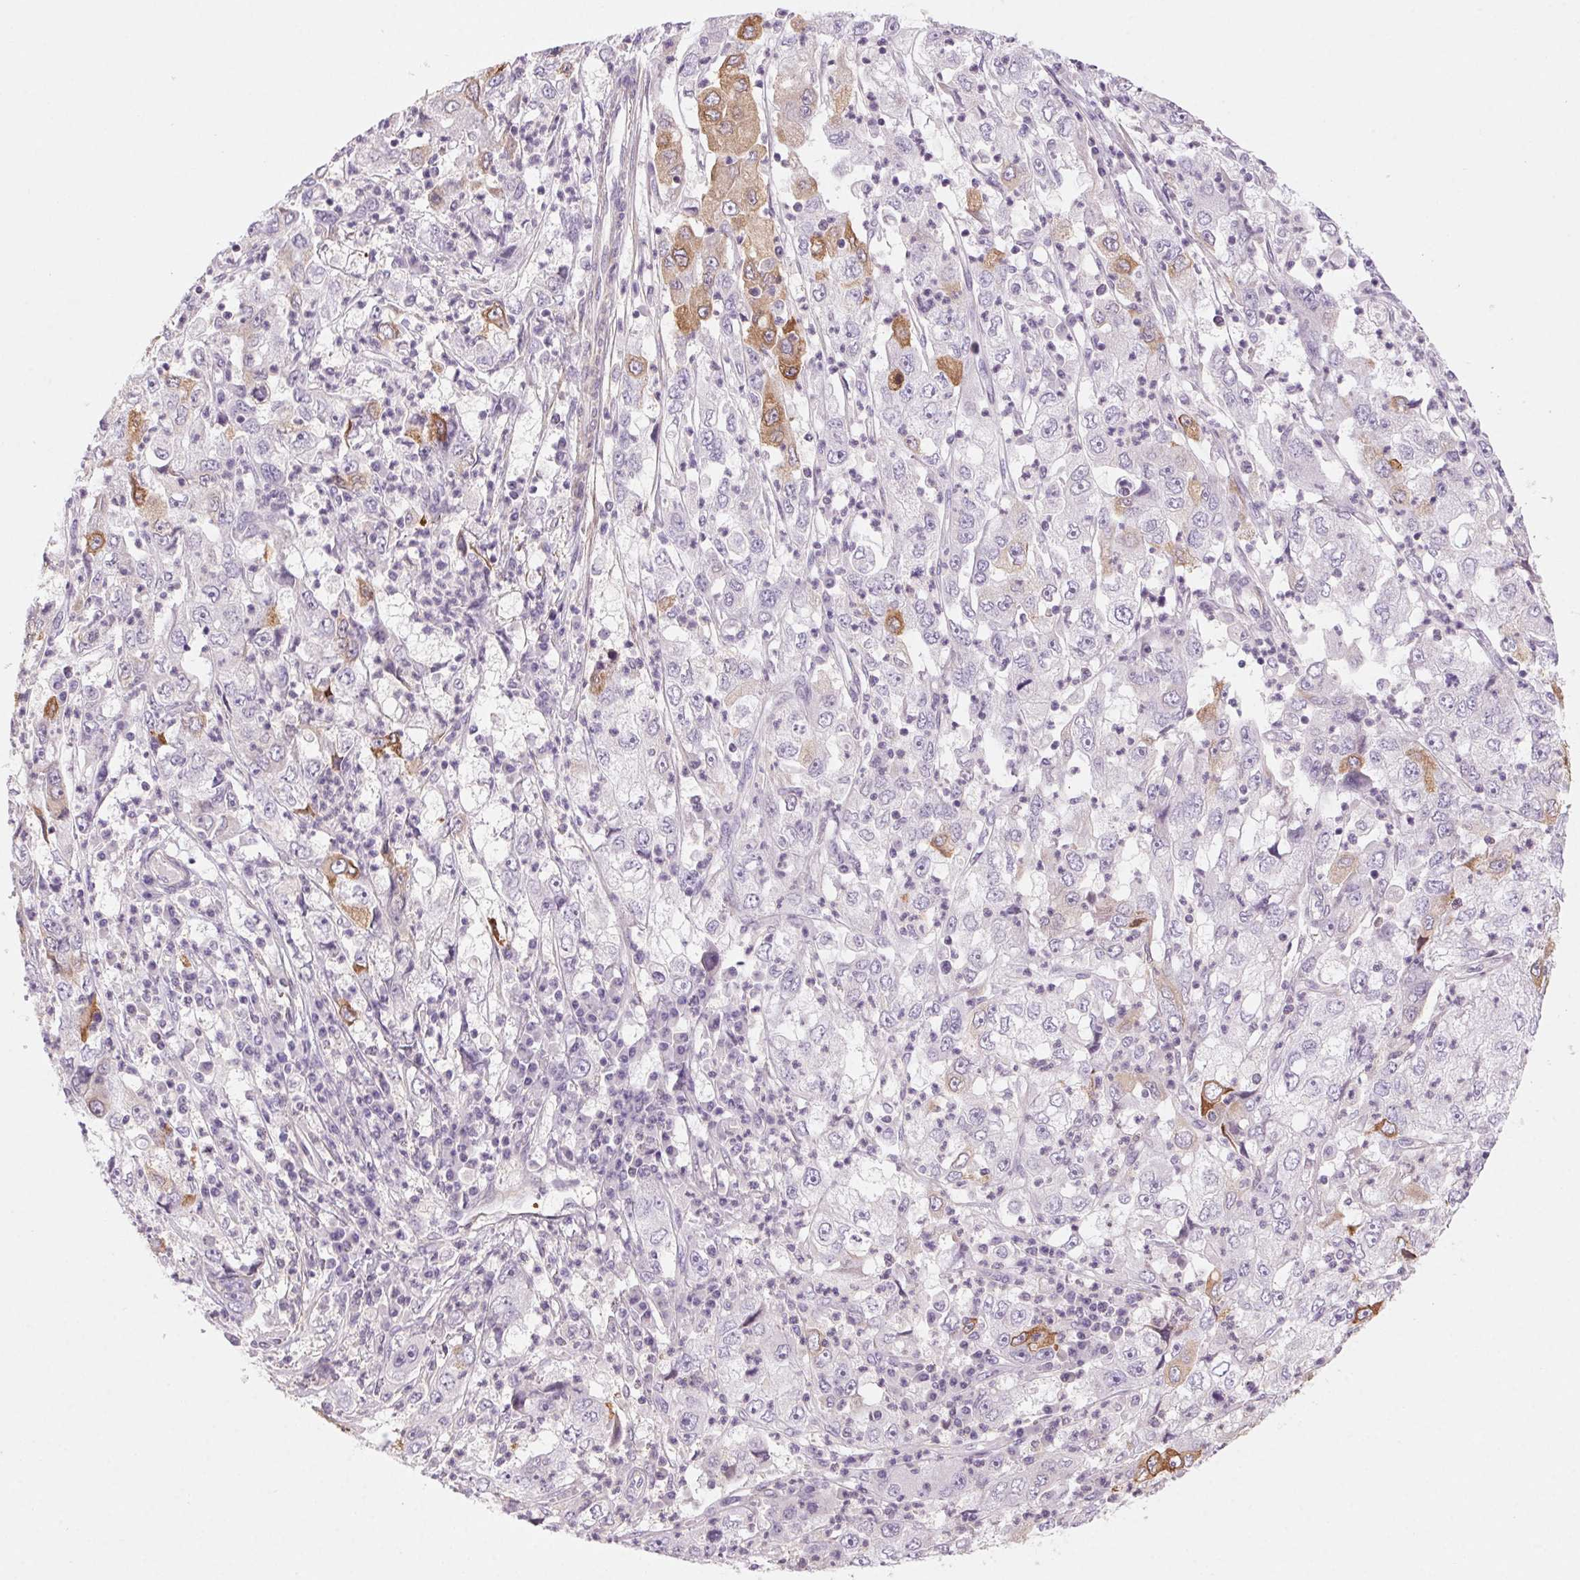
{"staining": {"intensity": "moderate", "quantity": "<25%", "location": "cytoplasmic/membranous"}, "tissue": "cervical cancer", "cell_type": "Tumor cells", "image_type": "cancer", "snomed": [{"axis": "morphology", "description": "Squamous cell carcinoma, NOS"}, {"axis": "topography", "description": "Cervix"}], "caption": "Brown immunohistochemical staining in cervical cancer (squamous cell carcinoma) shows moderate cytoplasmic/membranous expression in about <25% of tumor cells. The protein is stained brown, and the nuclei are stained in blue (DAB IHC with brightfield microscopy, high magnification).", "gene": "HHLA2", "patient": {"sex": "female", "age": 36}}